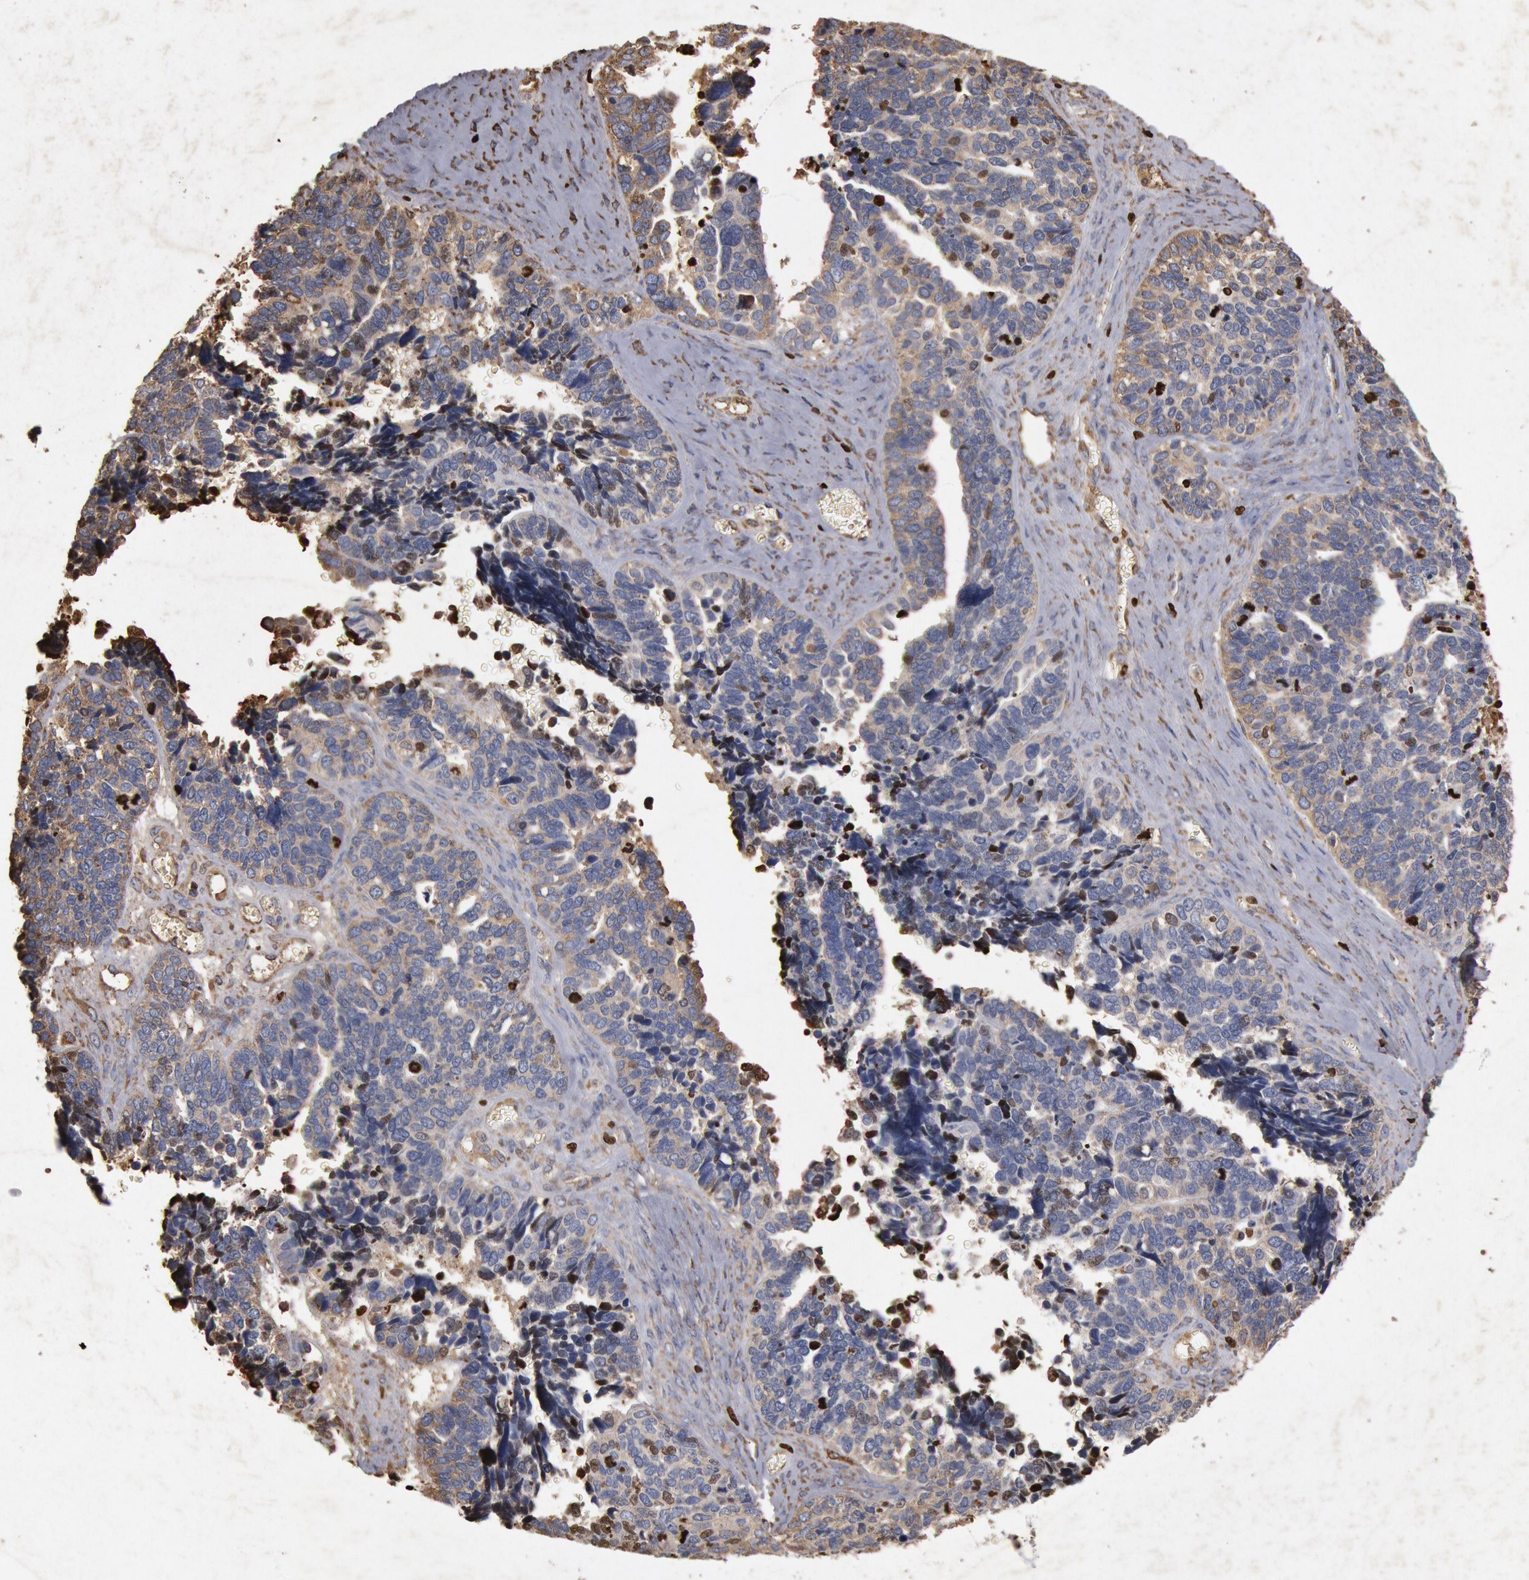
{"staining": {"intensity": "moderate", "quantity": ">75%", "location": "cytoplasmic/membranous"}, "tissue": "ovarian cancer", "cell_type": "Tumor cells", "image_type": "cancer", "snomed": [{"axis": "morphology", "description": "Cystadenocarcinoma, serous, NOS"}, {"axis": "topography", "description": "Ovary"}], "caption": "IHC micrograph of human ovarian serous cystadenocarcinoma stained for a protein (brown), which exhibits medium levels of moderate cytoplasmic/membranous staining in approximately >75% of tumor cells.", "gene": "FOXA2", "patient": {"sex": "female", "age": 77}}